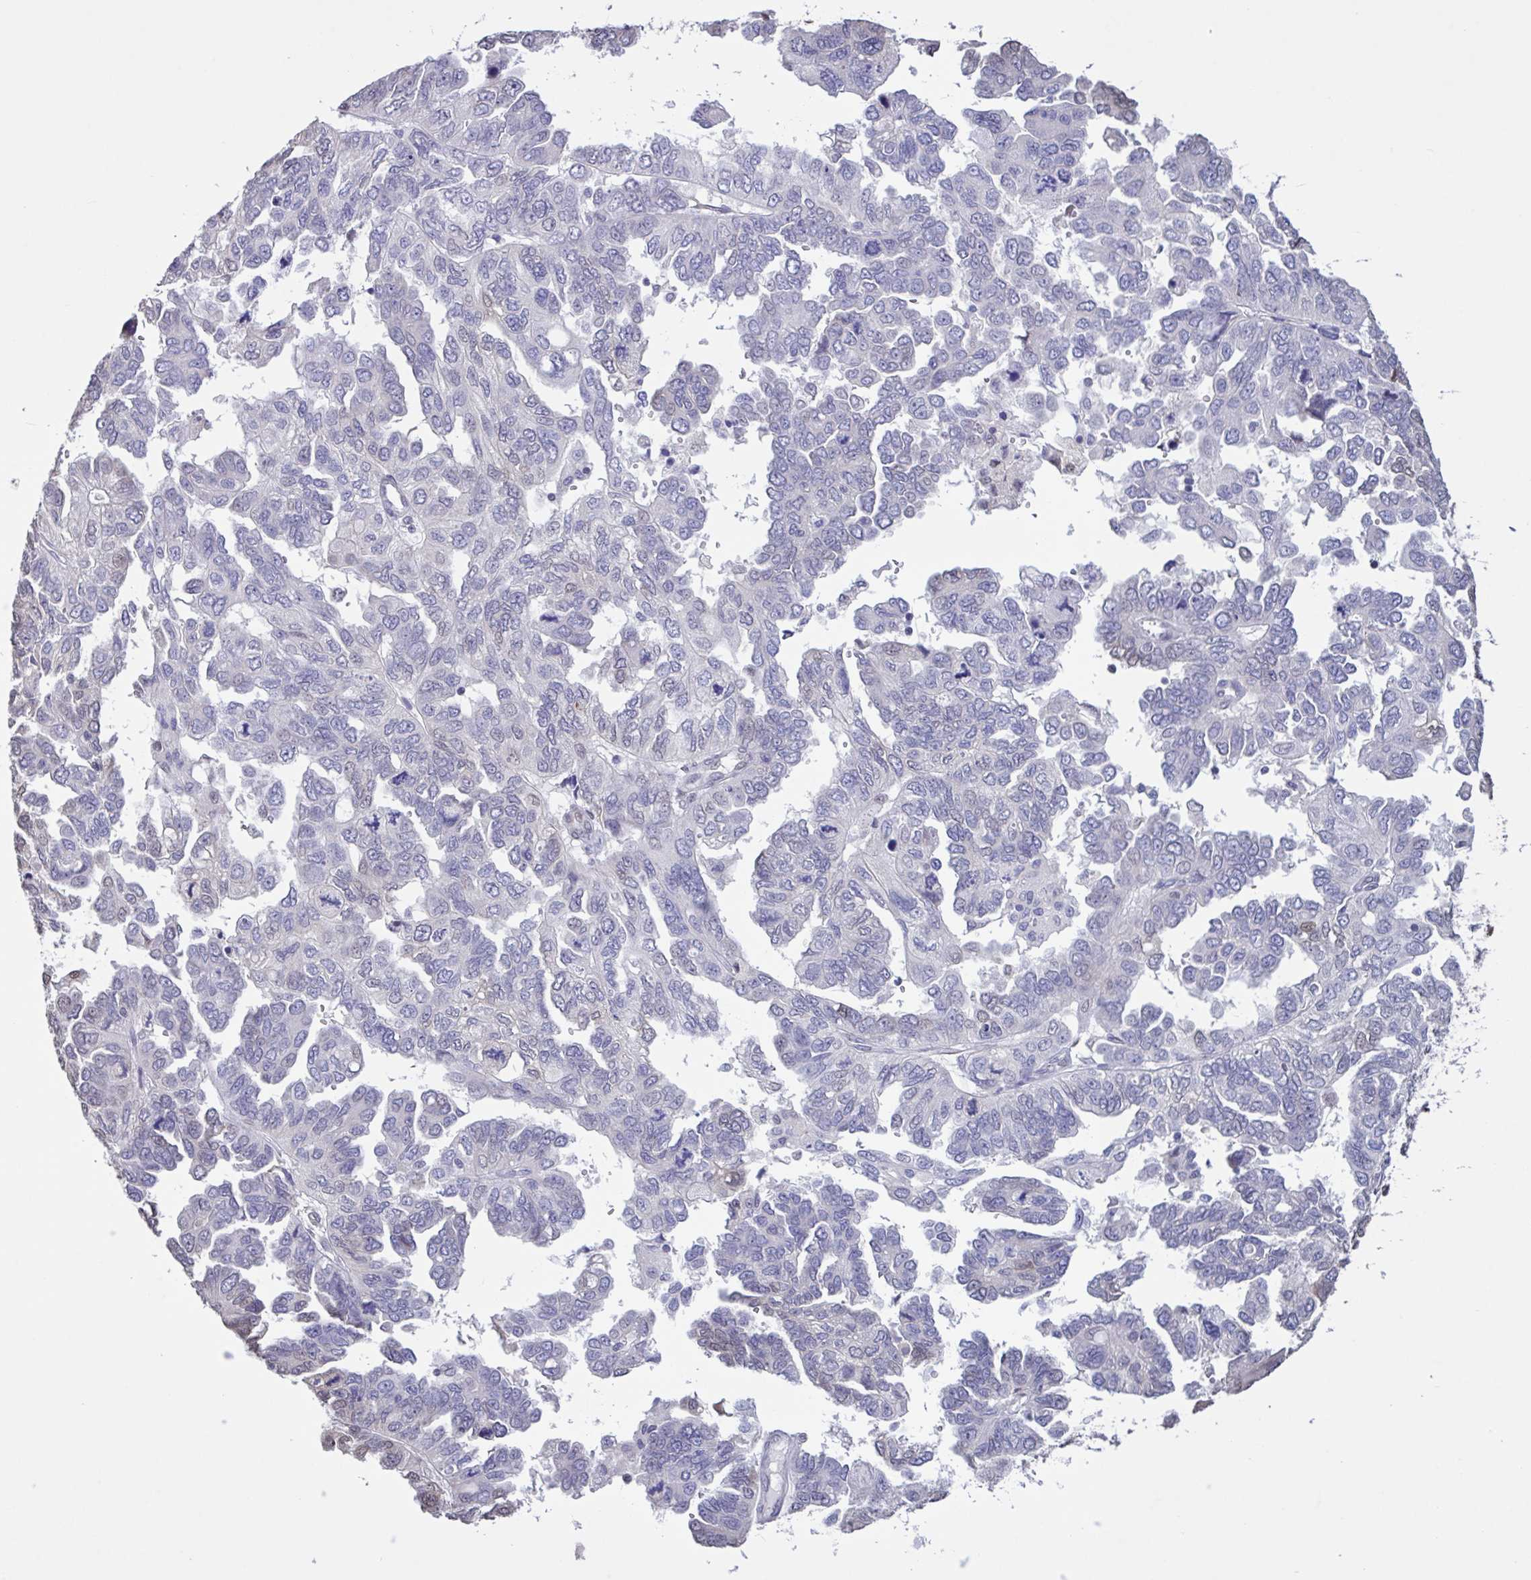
{"staining": {"intensity": "negative", "quantity": "none", "location": "none"}, "tissue": "ovarian cancer", "cell_type": "Tumor cells", "image_type": "cancer", "snomed": [{"axis": "morphology", "description": "Cystadenocarcinoma, serous, NOS"}, {"axis": "topography", "description": "Ovary"}], "caption": "This is an immunohistochemistry (IHC) image of ovarian cancer. There is no staining in tumor cells.", "gene": "MRGPRX2", "patient": {"sex": "female", "age": 53}}